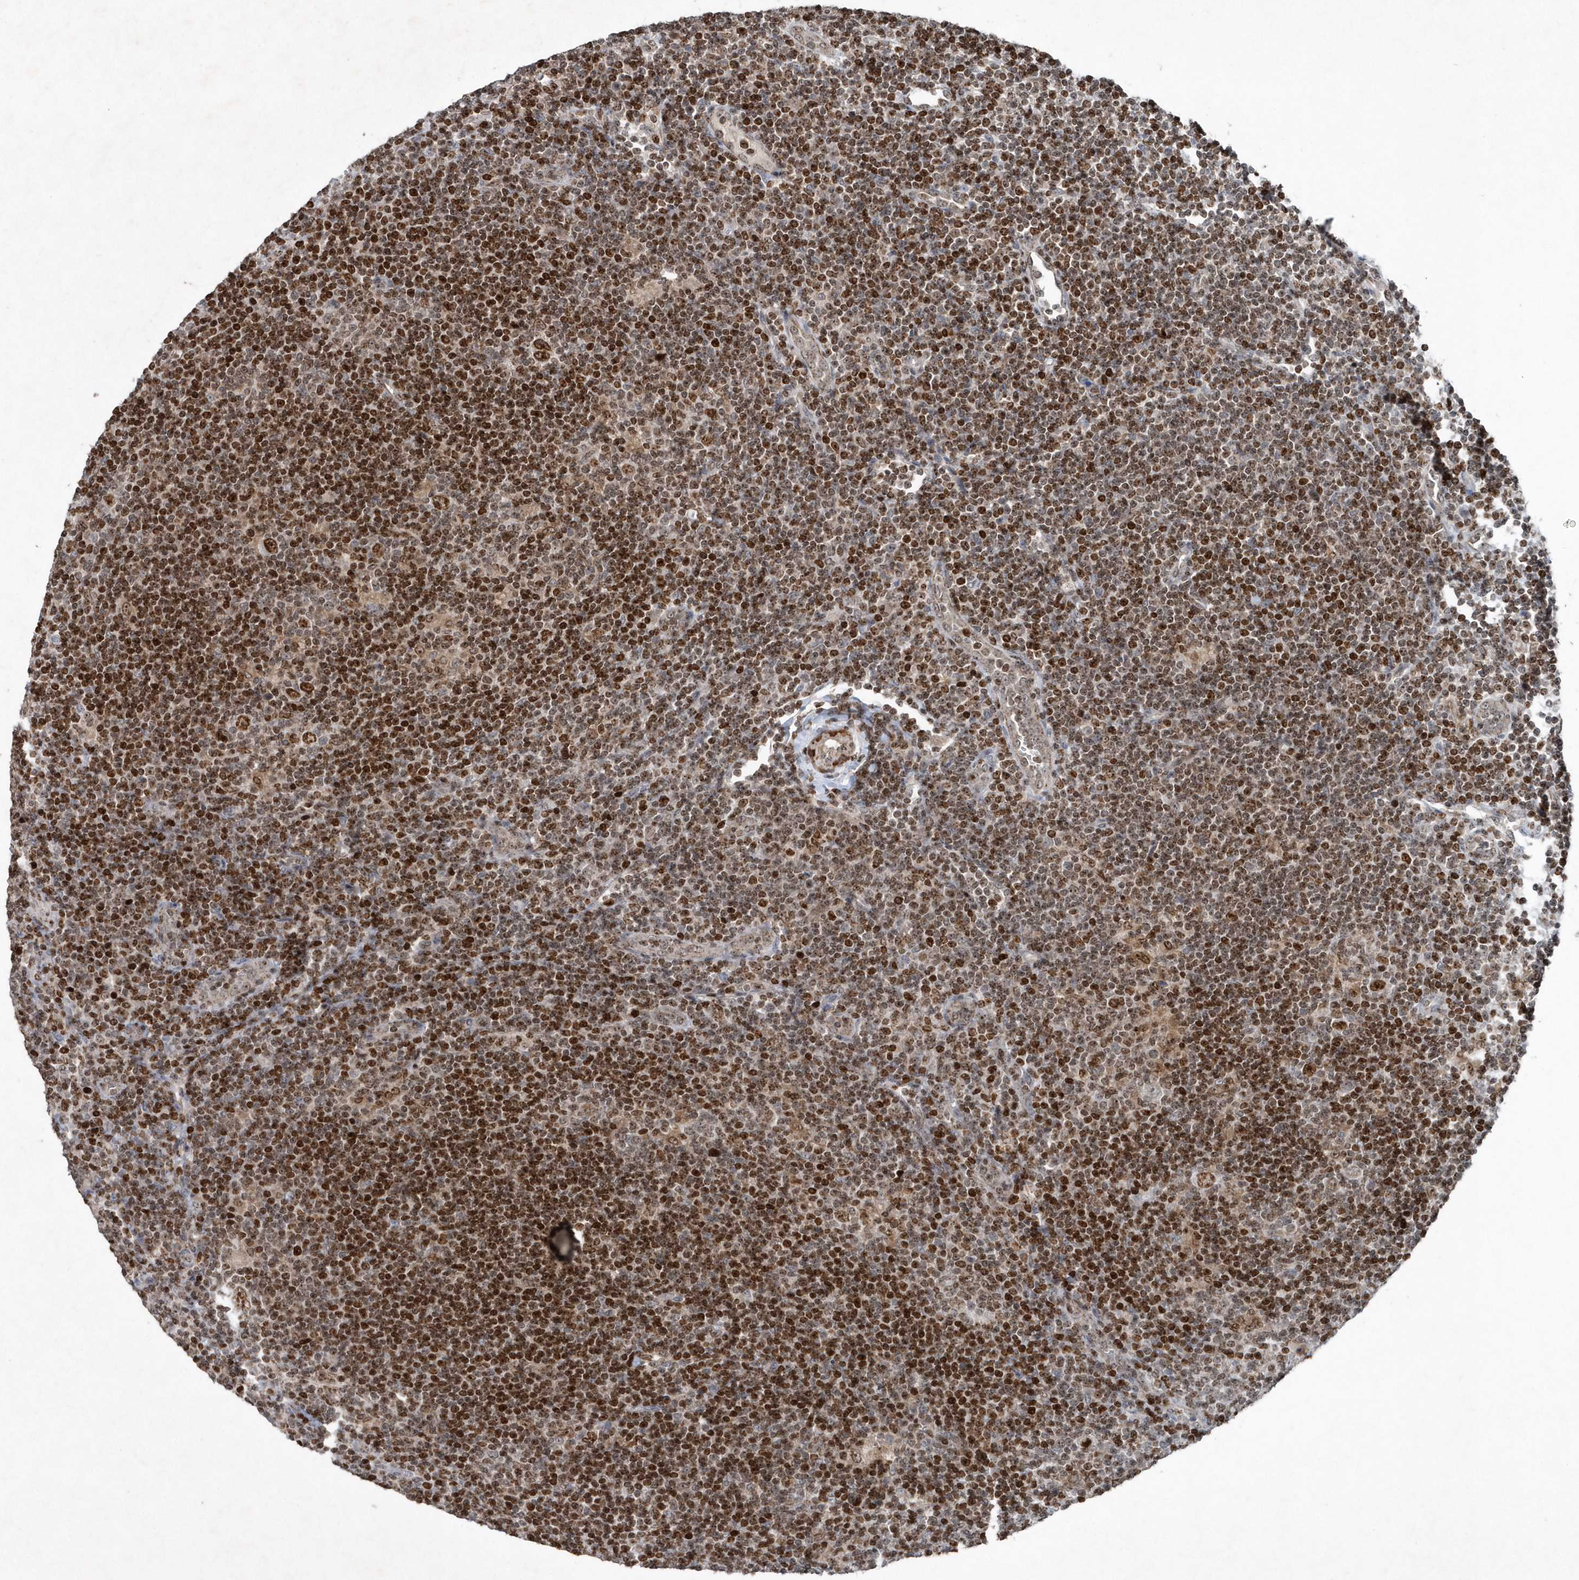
{"staining": {"intensity": "moderate", "quantity": ">75%", "location": "nuclear"}, "tissue": "lymphoma", "cell_type": "Tumor cells", "image_type": "cancer", "snomed": [{"axis": "morphology", "description": "Hodgkin's disease, NOS"}, {"axis": "topography", "description": "Lymph node"}], "caption": "High-power microscopy captured an IHC histopathology image of Hodgkin's disease, revealing moderate nuclear expression in about >75% of tumor cells.", "gene": "QTRT2", "patient": {"sex": "female", "age": 57}}